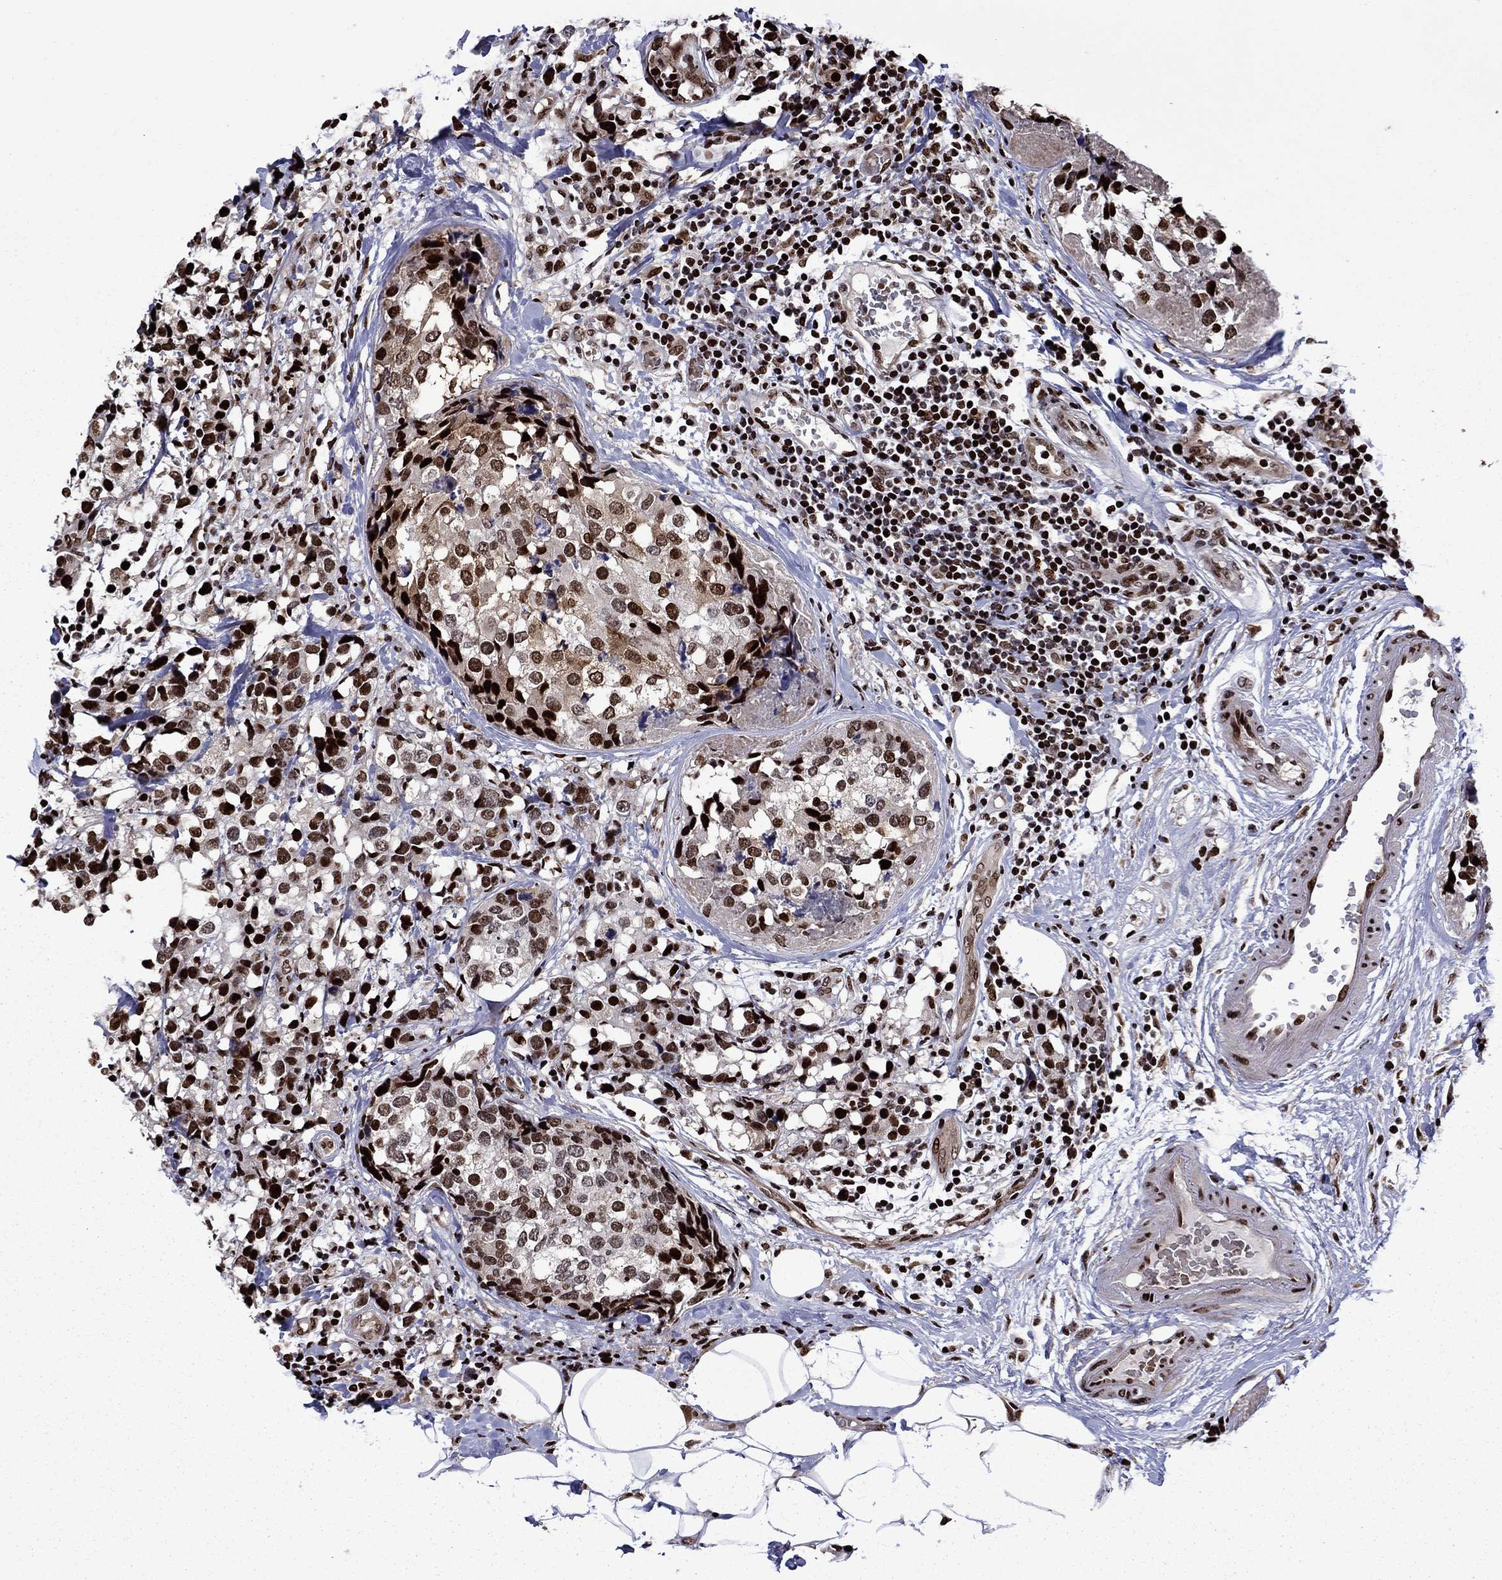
{"staining": {"intensity": "strong", "quantity": "25%-75%", "location": "nuclear"}, "tissue": "breast cancer", "cell_type": "Tumor cells", "image_type": "cancer", "snomed": [{"axis": "morphology", "description": "Lobular carcinoma"}, {"axis": "topography", "description": "Breast"}], "caption": "A brown stain shows strong nuclear staining of a protein in human lobular carcinoma (breast) tumor cells.", "gene": "LIMK1", "patient": {"sex": "female", "age": 59}}